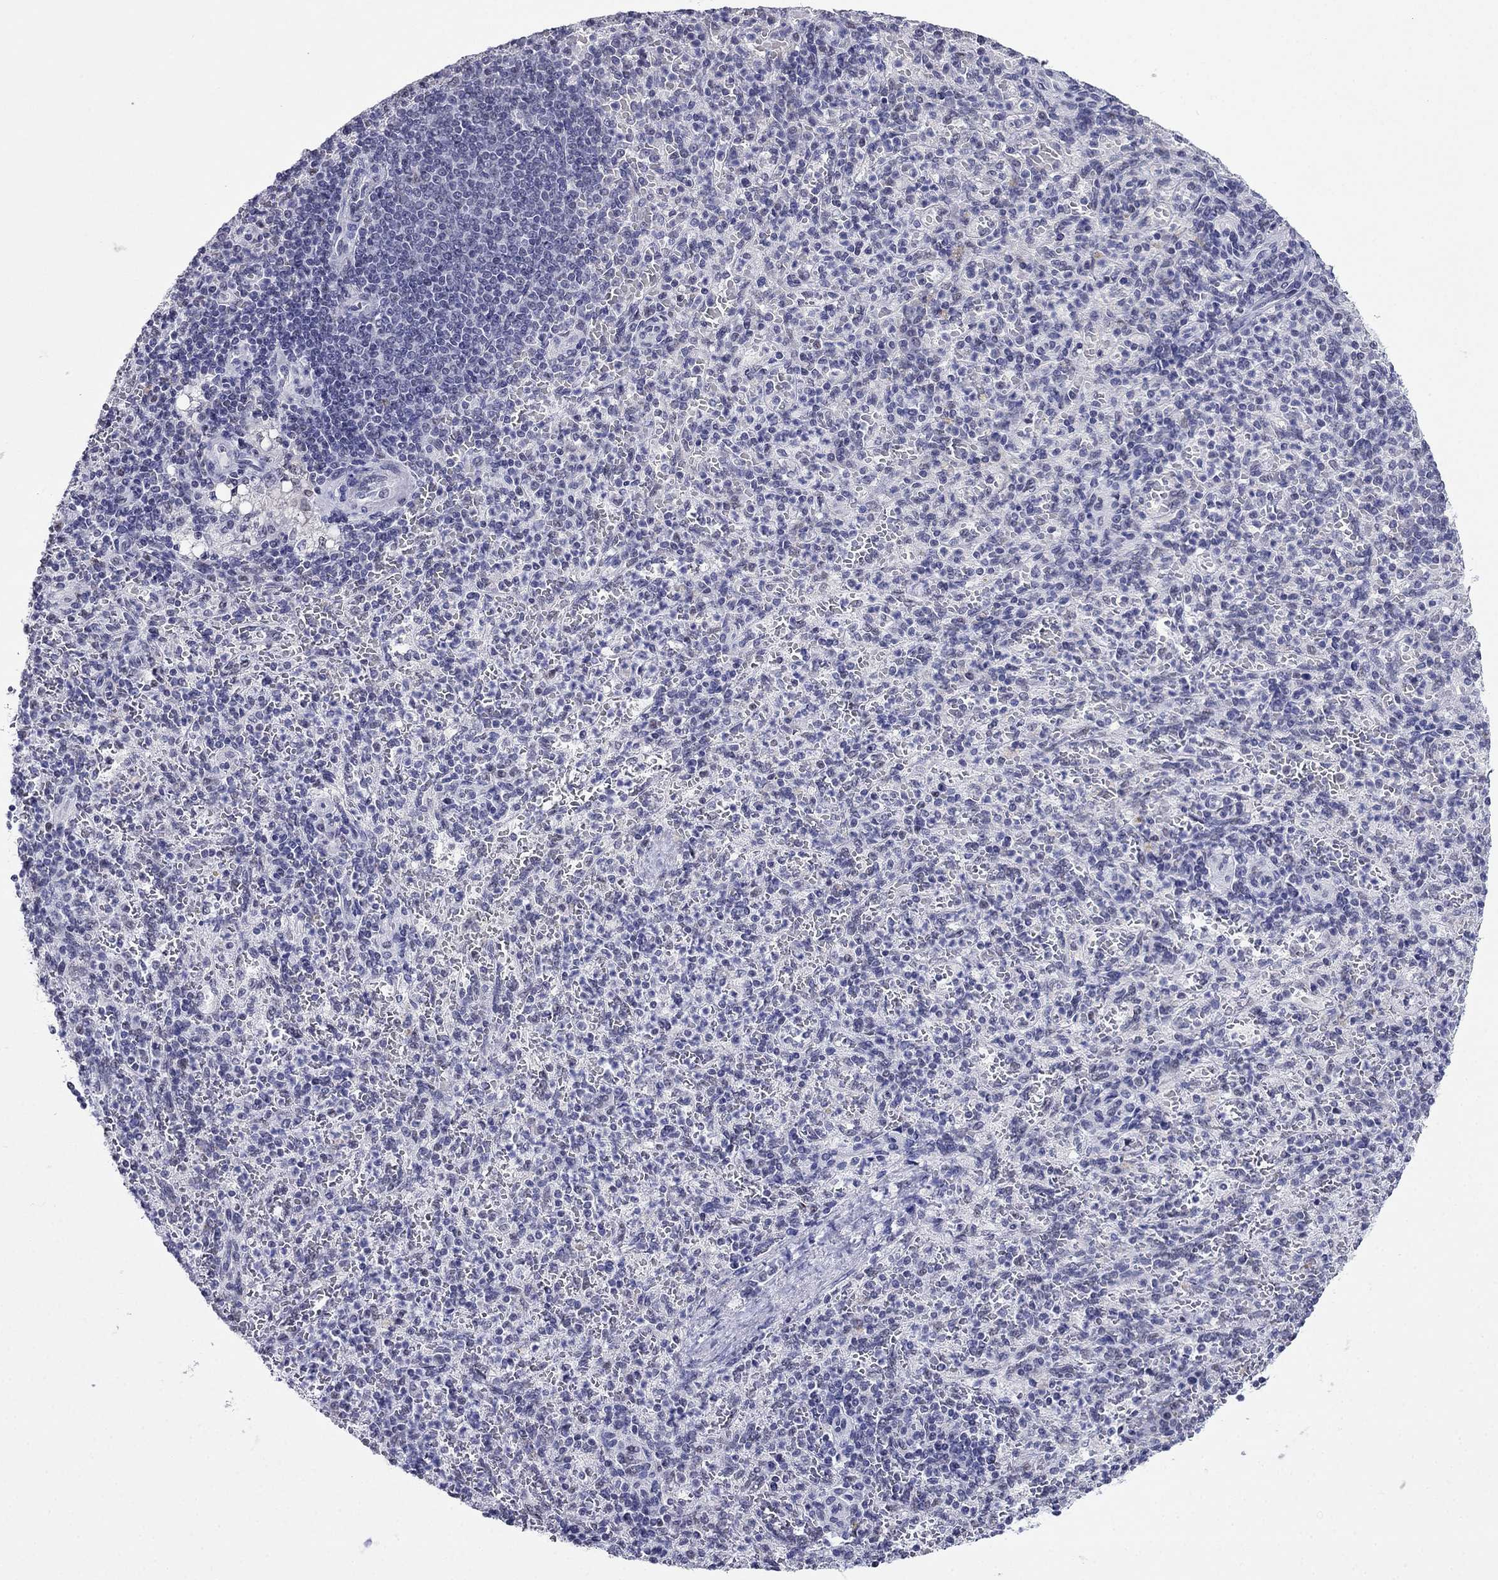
{"staining": {"intensity": "negative", "quantity": "none", "location": "none"}, "tissue": "spleen", "cell_type": "Cells in red pulp", "image_type": "normal", "snomed": [{"axis": "morphology", "description": "Normal tissue, NOS"}, {"axis": "topography", "description": "Spleen"}], "caption": "Protein analysis of unremarkable spleen displays no significant staining in cells in red pulp.", "gene": "PPM1G", "patient": {"sex": "female", "age": 74}}